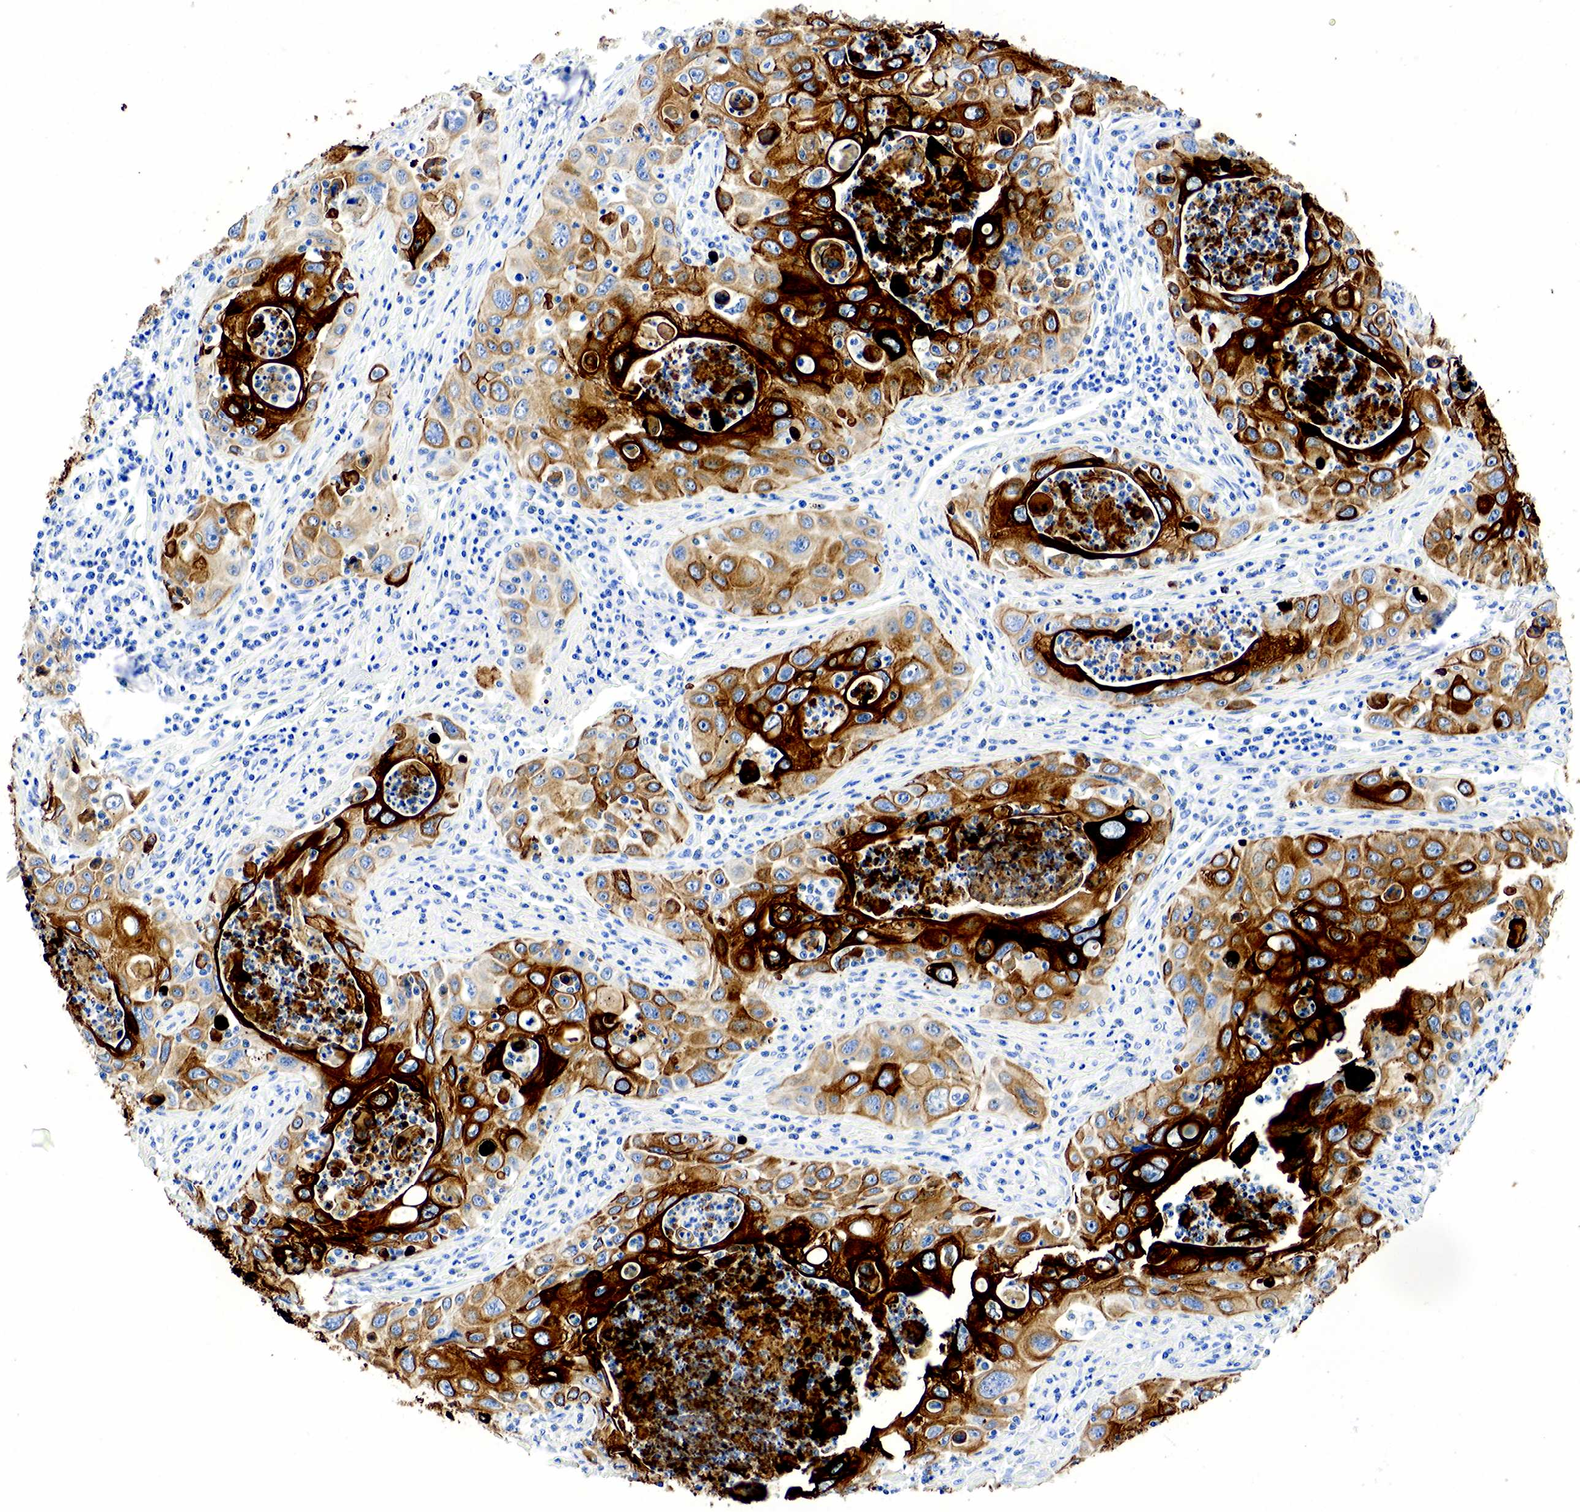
{"staining": {"intensity": "strong", "quantity": ">75%", "location": "cytoplasmic/membranous"}, "tissue": "pancreatic cancer", "cell_type": "Tumor cells", "image_type": "cancer", "snomed": [{"axis": "morphology", "description": "Adenocarcinoma, NOS"}, {"axis": "topography", "description": "Pancreas"}], "caption": "Immunohistochemistry (DAB) staining of pancreatic cancer displays strong cytoplasmic/membranous protein expression in approximately >75% of tumor cells.", "gene": "KRT7", "patient": {"sex": "male", "age": 70}}